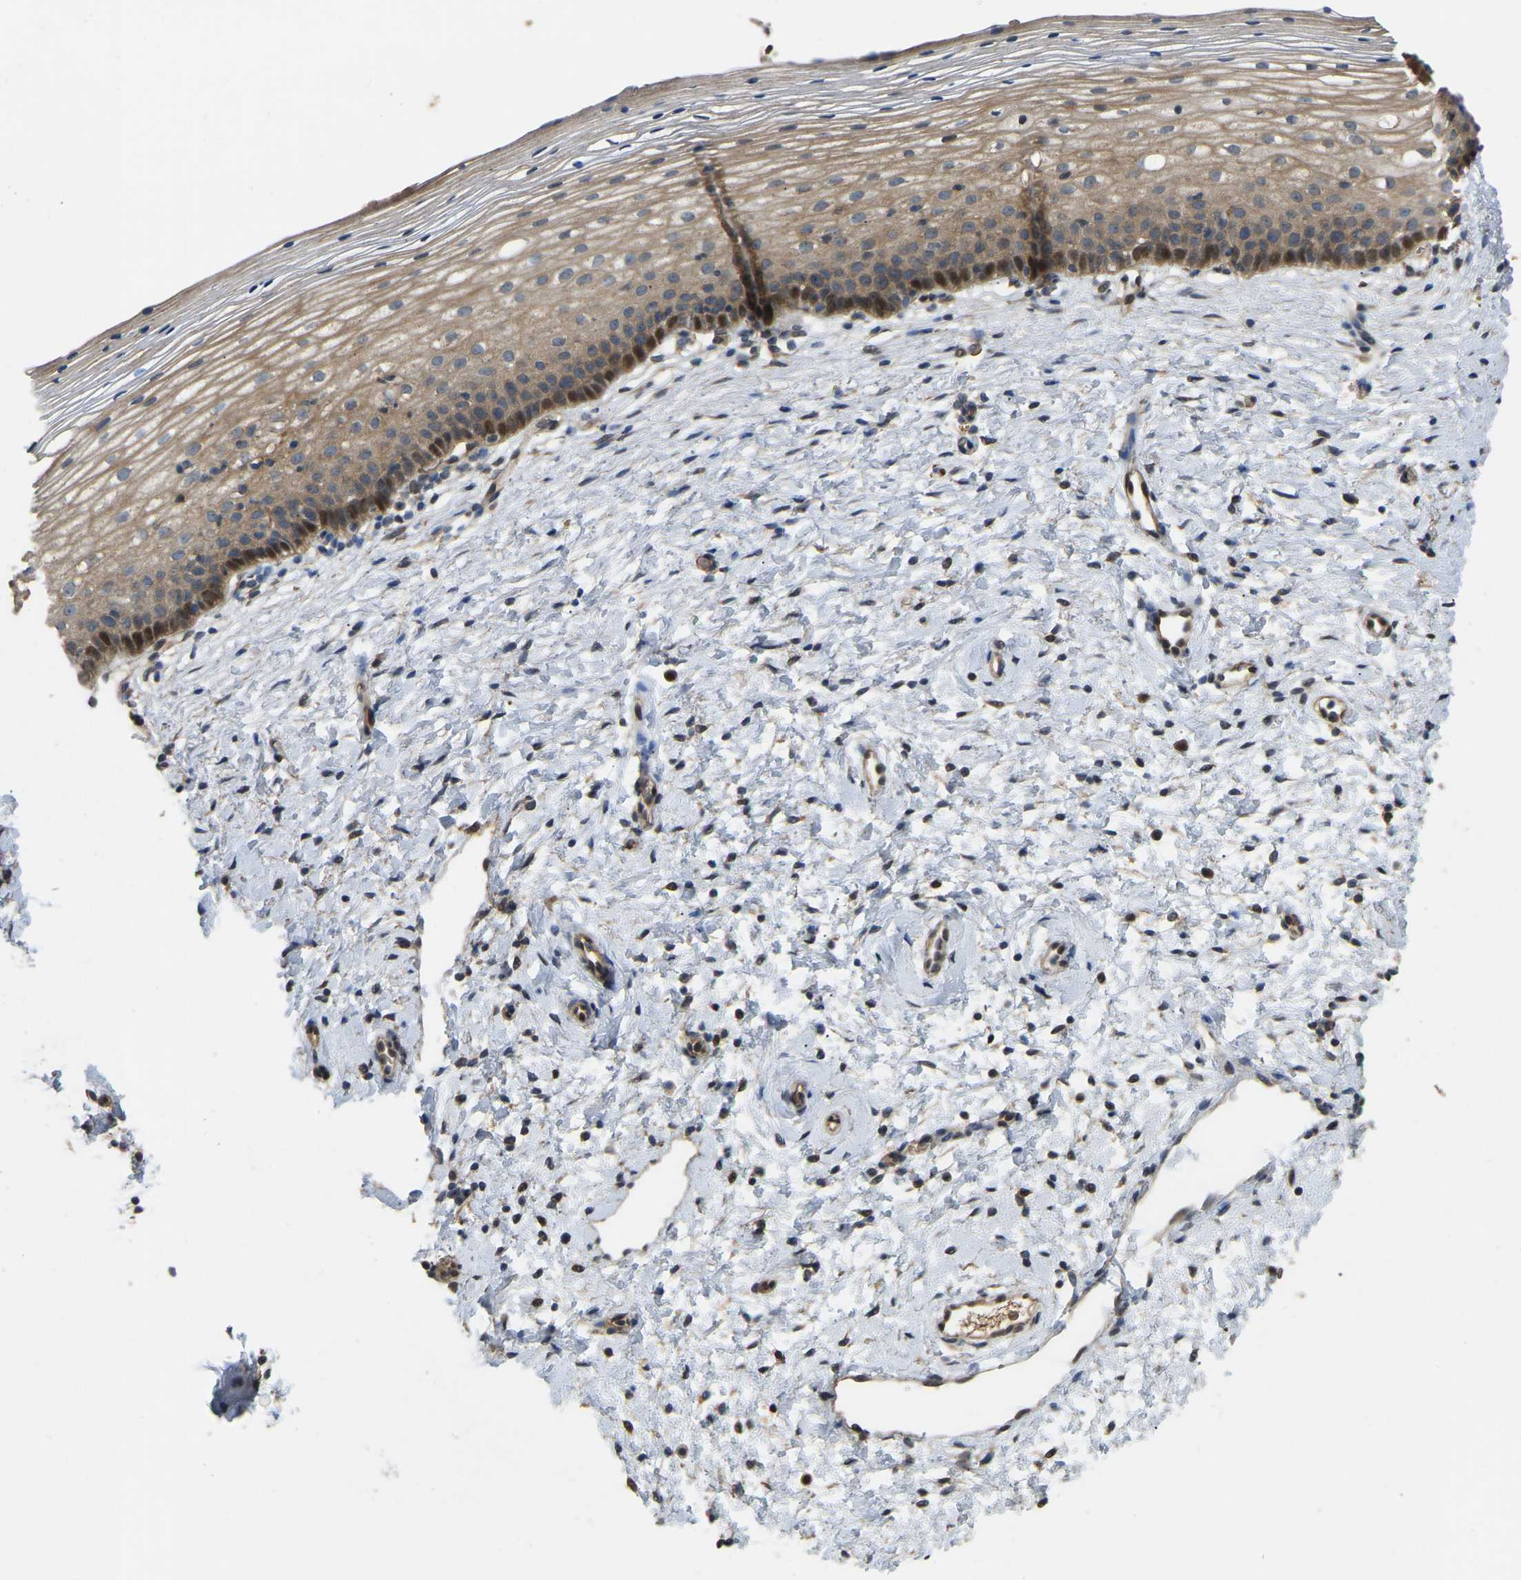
{"staining": {"intensity": "strong", "quantity": ">75%", "location": "cytoplasmic/membranous,nuclear"}, "tissue": "cervix", "cell_type": "Glandular cells", "image_type": "normal", "snomed": [{"axis": "morphology", "description": "Normal tissue, NOS"}, {"axis": "topography", "description": "Cervix"}], "caption": "Cervix stained with DAB immunohistochemistry reveals high levels of strong cytoplasmic/membranous,nuclear staining in about >75% of glandular cells. The staining was performed using DAB (3,3'-diaminobenzidine), with brown indicating positive protein expression. Nuclei are stained blue with hematoxylin.", "gene": "C21orf91", "patient": {"sex": "female", "age": 72}}